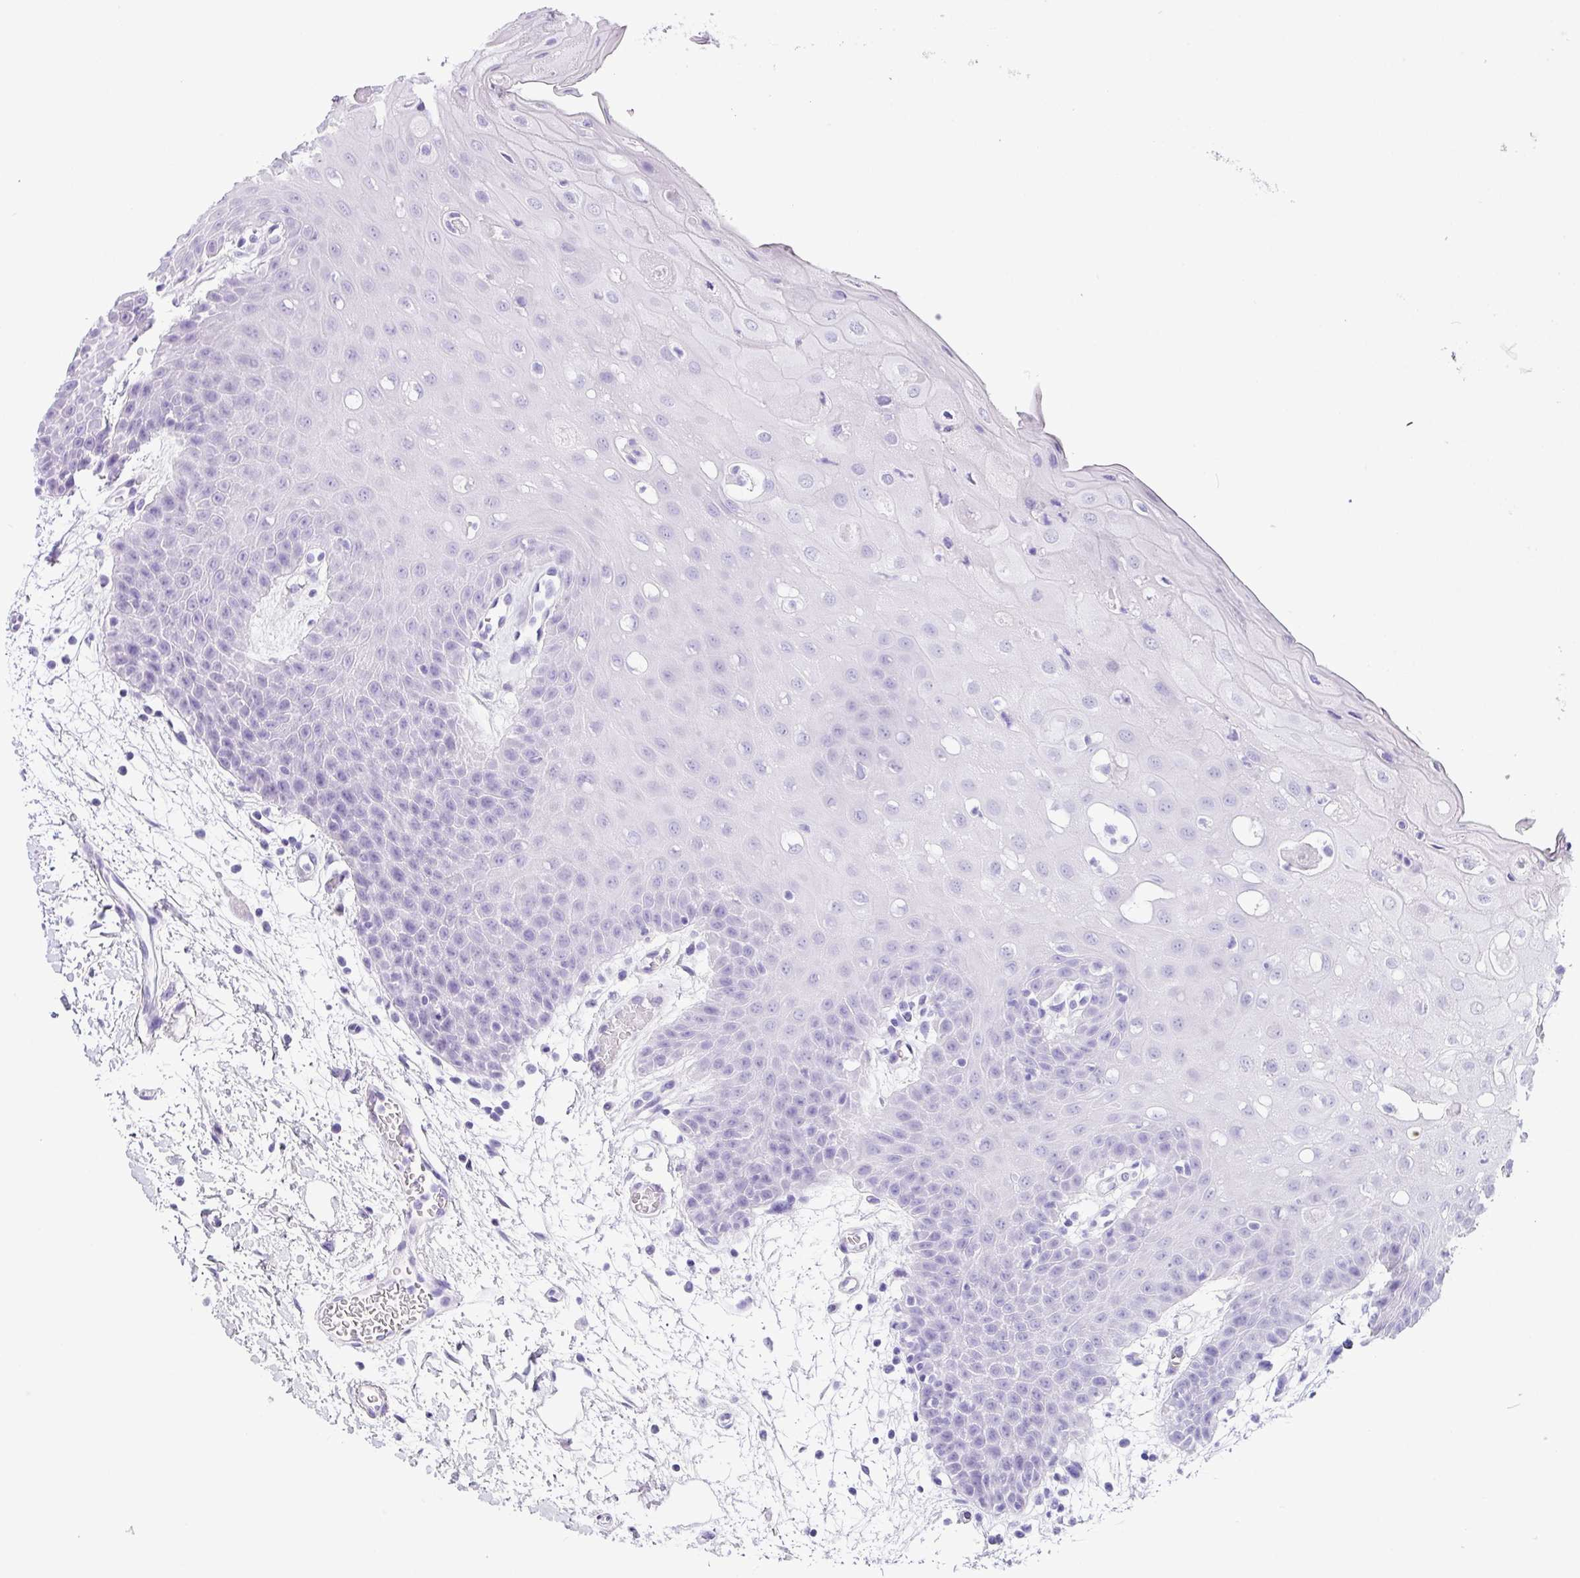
{"staining": {"intensity": "negative", "quantity": "none", "location": "none"}, "tissue": "oral mucosa", "cell_type": "Squamous epithelial cells", "image_type": "normal", "snomed": [{"axis": "morphology", "description": "Normal tissue, NOS"}, {"axis": "topography", "description": "Oral tissue"}, {"axis": "topography", "description": "Tounge, NOS"}], "caption": "This is an immunohistochemistry (IHC) micrograph of unremarkable human oral mucosa. There is no staining in squamous epithelial cells.", "gene": "ZG16", "patient": {"sex": "female", "age": 59}}